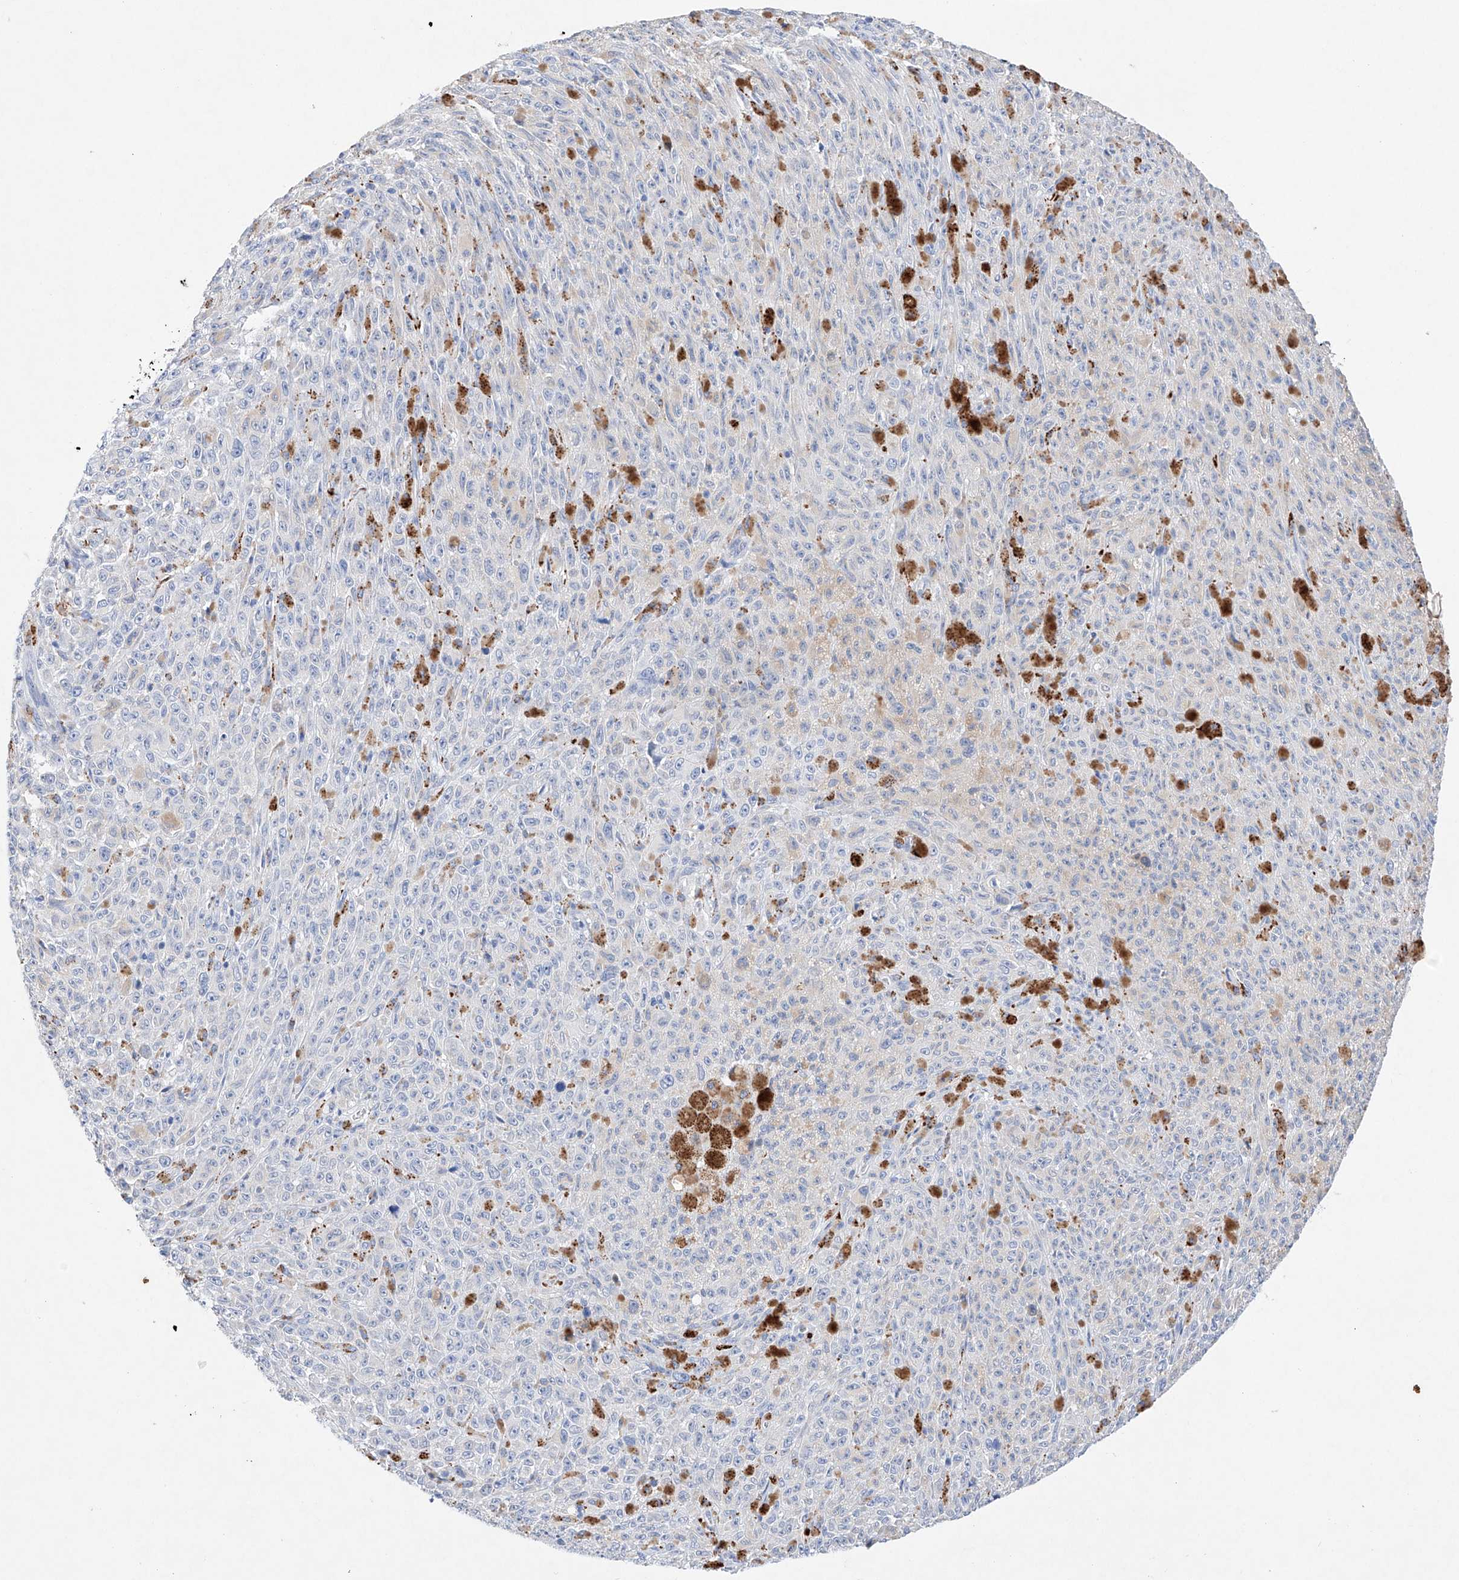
{"staining": {"intensity": "negative", "quantity": "none", "location": "none"}, "tissue": "melanoma", "cell_type": "Tumor cells", "image_type": "cancer", "snomed": [{"axis": "morphology", "description": "Malignant melanoma, NOS"}, {"axis": "topography", "description": "Skin"}], "caption": "Immunohistochemistry (IHC) image of neoplastic tissue: human melanoma stained with DAB (3,3'-diaminobenzidine) shows no significant protein staining in tumor cells.", "gene": "NRROS", "patient": {"sex": "female", "age": 82}}